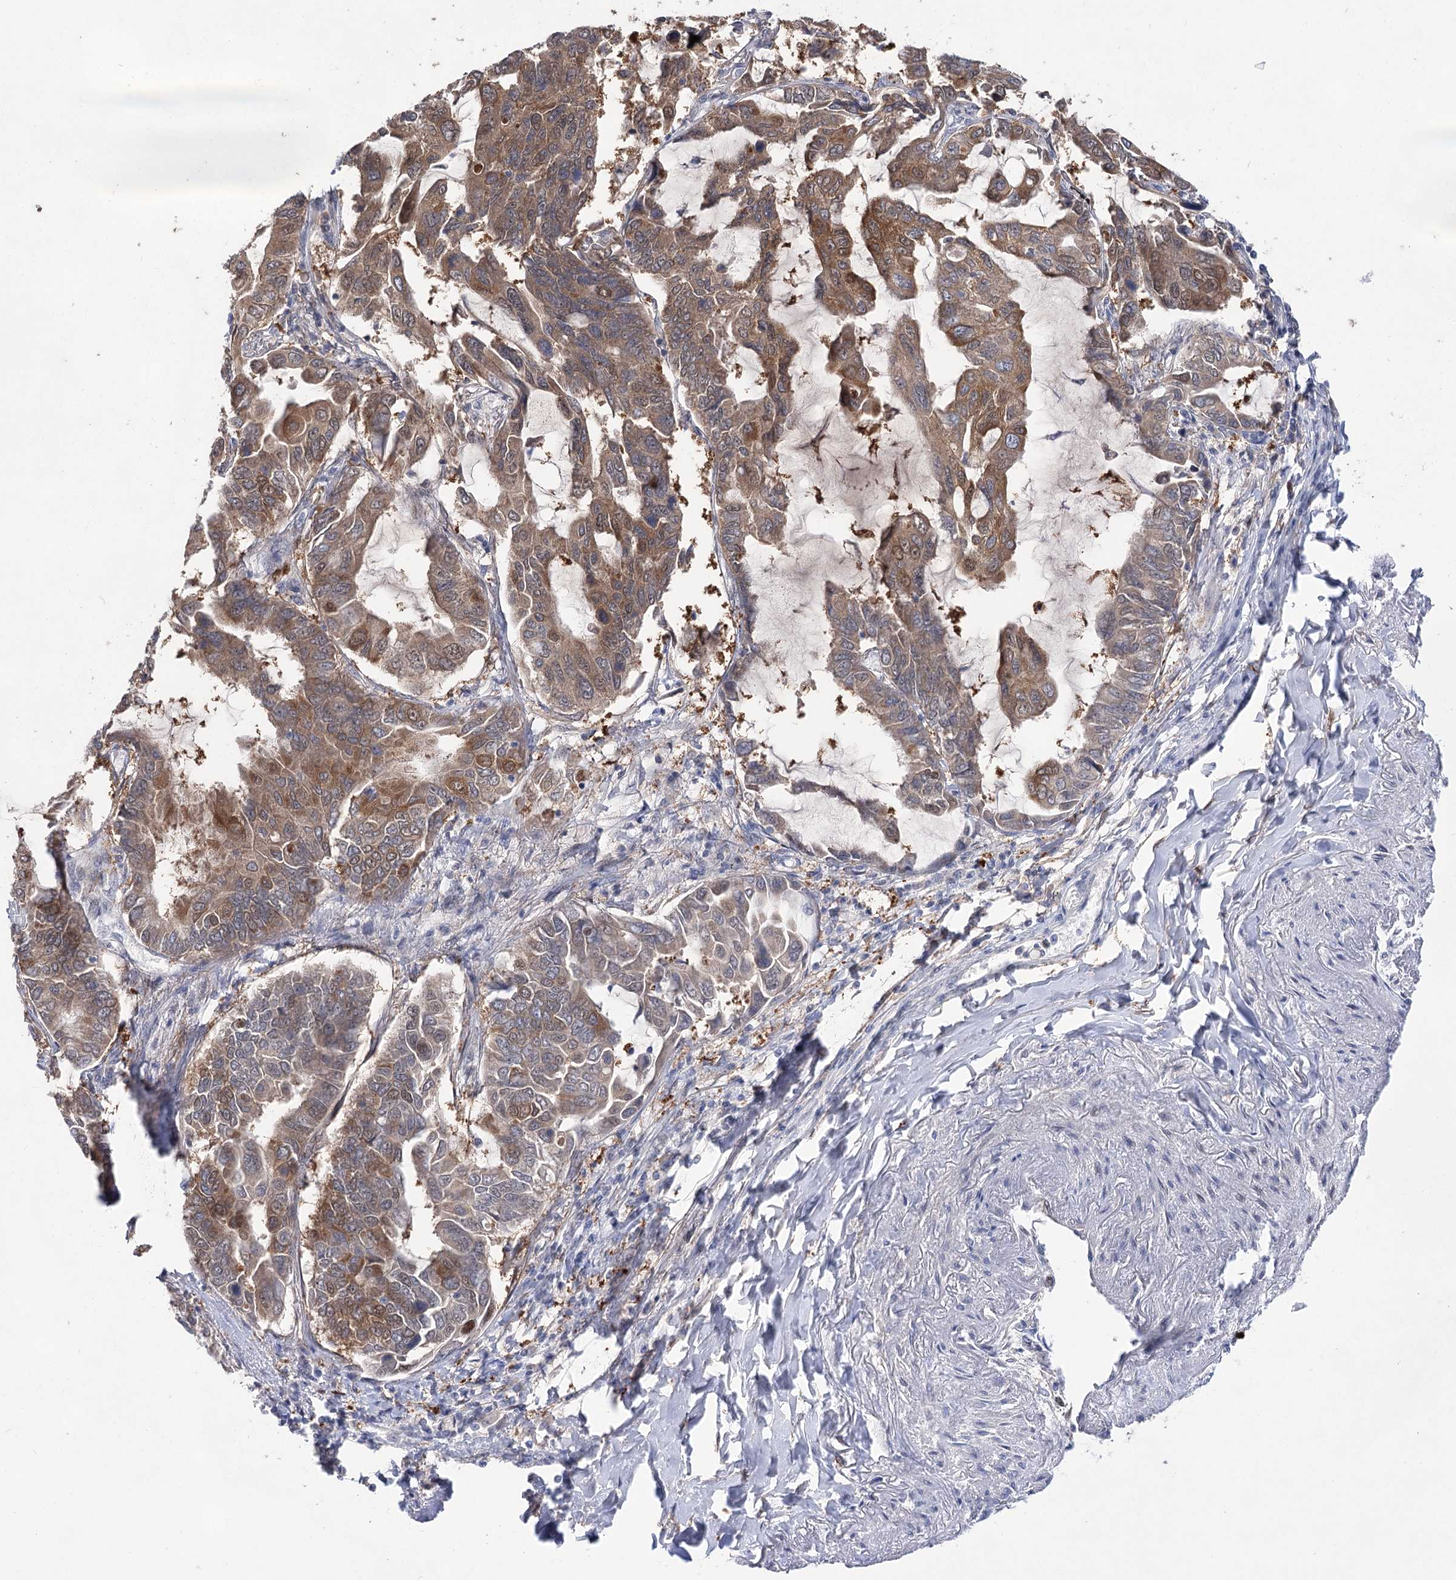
{"staining": {"intensity": "moderate", "quantity": ">75%", "location": "cytoplasmic/membranous"}, "tissue": "lung cancer", "cell_type": "Tumor cells", "image_type": "cancer", "snomed": [{"axis": "morphology", "description": "Adenocarcinoma, NOS"}, {"axis": "topography", "description": "Lung"}], "caption": "A high-resolution histopathology image shows immunohistochemistry staining of lung adenocarcinoma, which exhibits moderate cytoplasmic/membranous positivity in about >75% of tumor cells. Ihc stains the protein of interest in brown and the nuclei are stained blue.", "gene": "UGDH", "patient": {"sex": "male", "age": 64}}